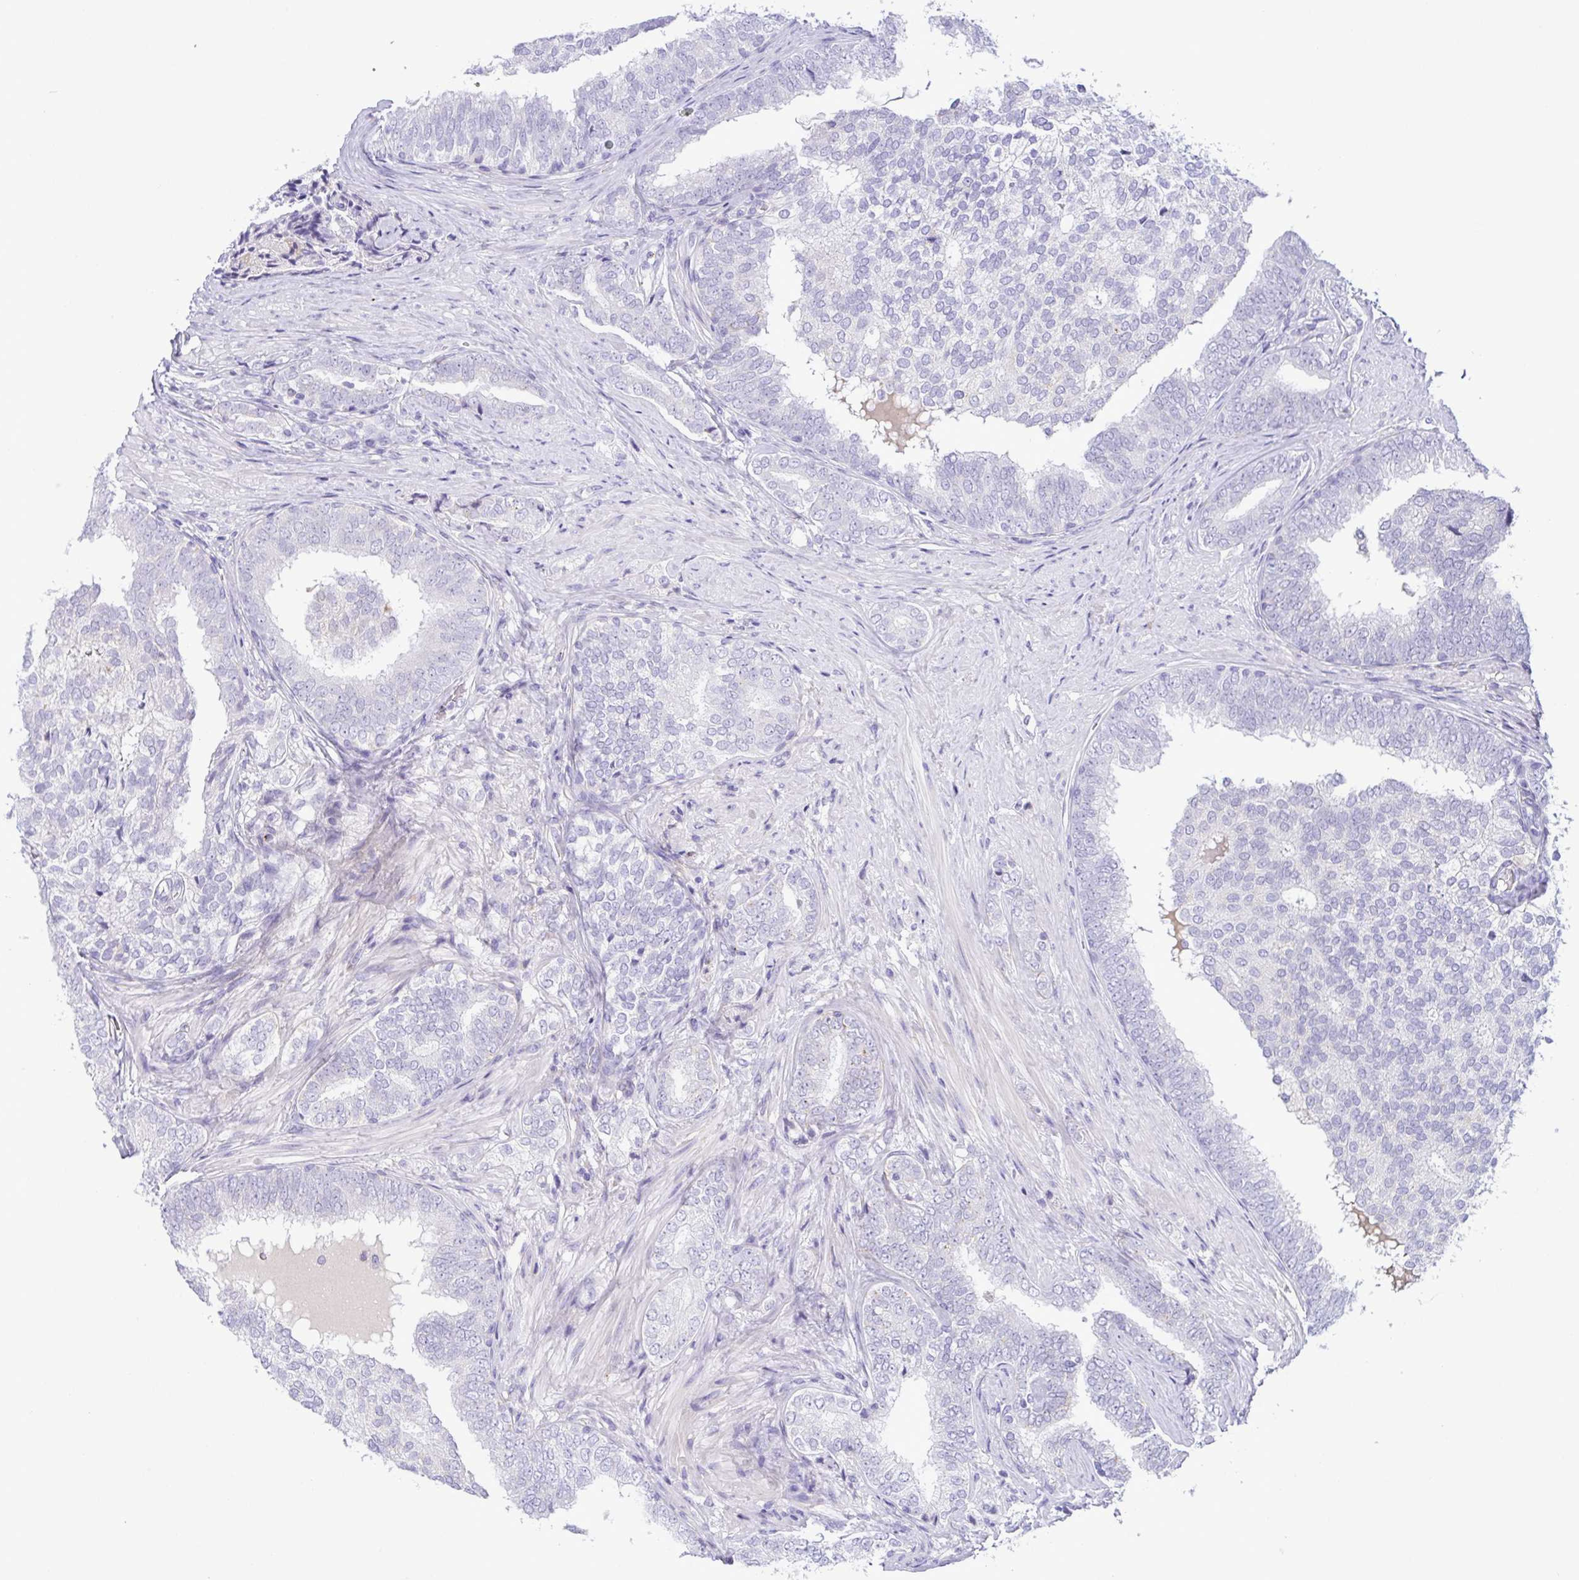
{"staining": {"intensity": "negative", "quantity": "none", "location": "none"}, "tissue": "prostate cancer", "cell_type": "Tumor cells", "image_type": "cancer", "snomed": [{"axis": "morphology", "description": "Adenocarcinoma, High grade"}, {"axis": "topography", "description": "Prostate"}], "caption": "This is an immunohistochemistry micrograph of prostate high-grade adenocarcinoma. There is no staining in tumor cells.", "gene": "SREBF1", "patient": {"sex": "male", "age": 72}}